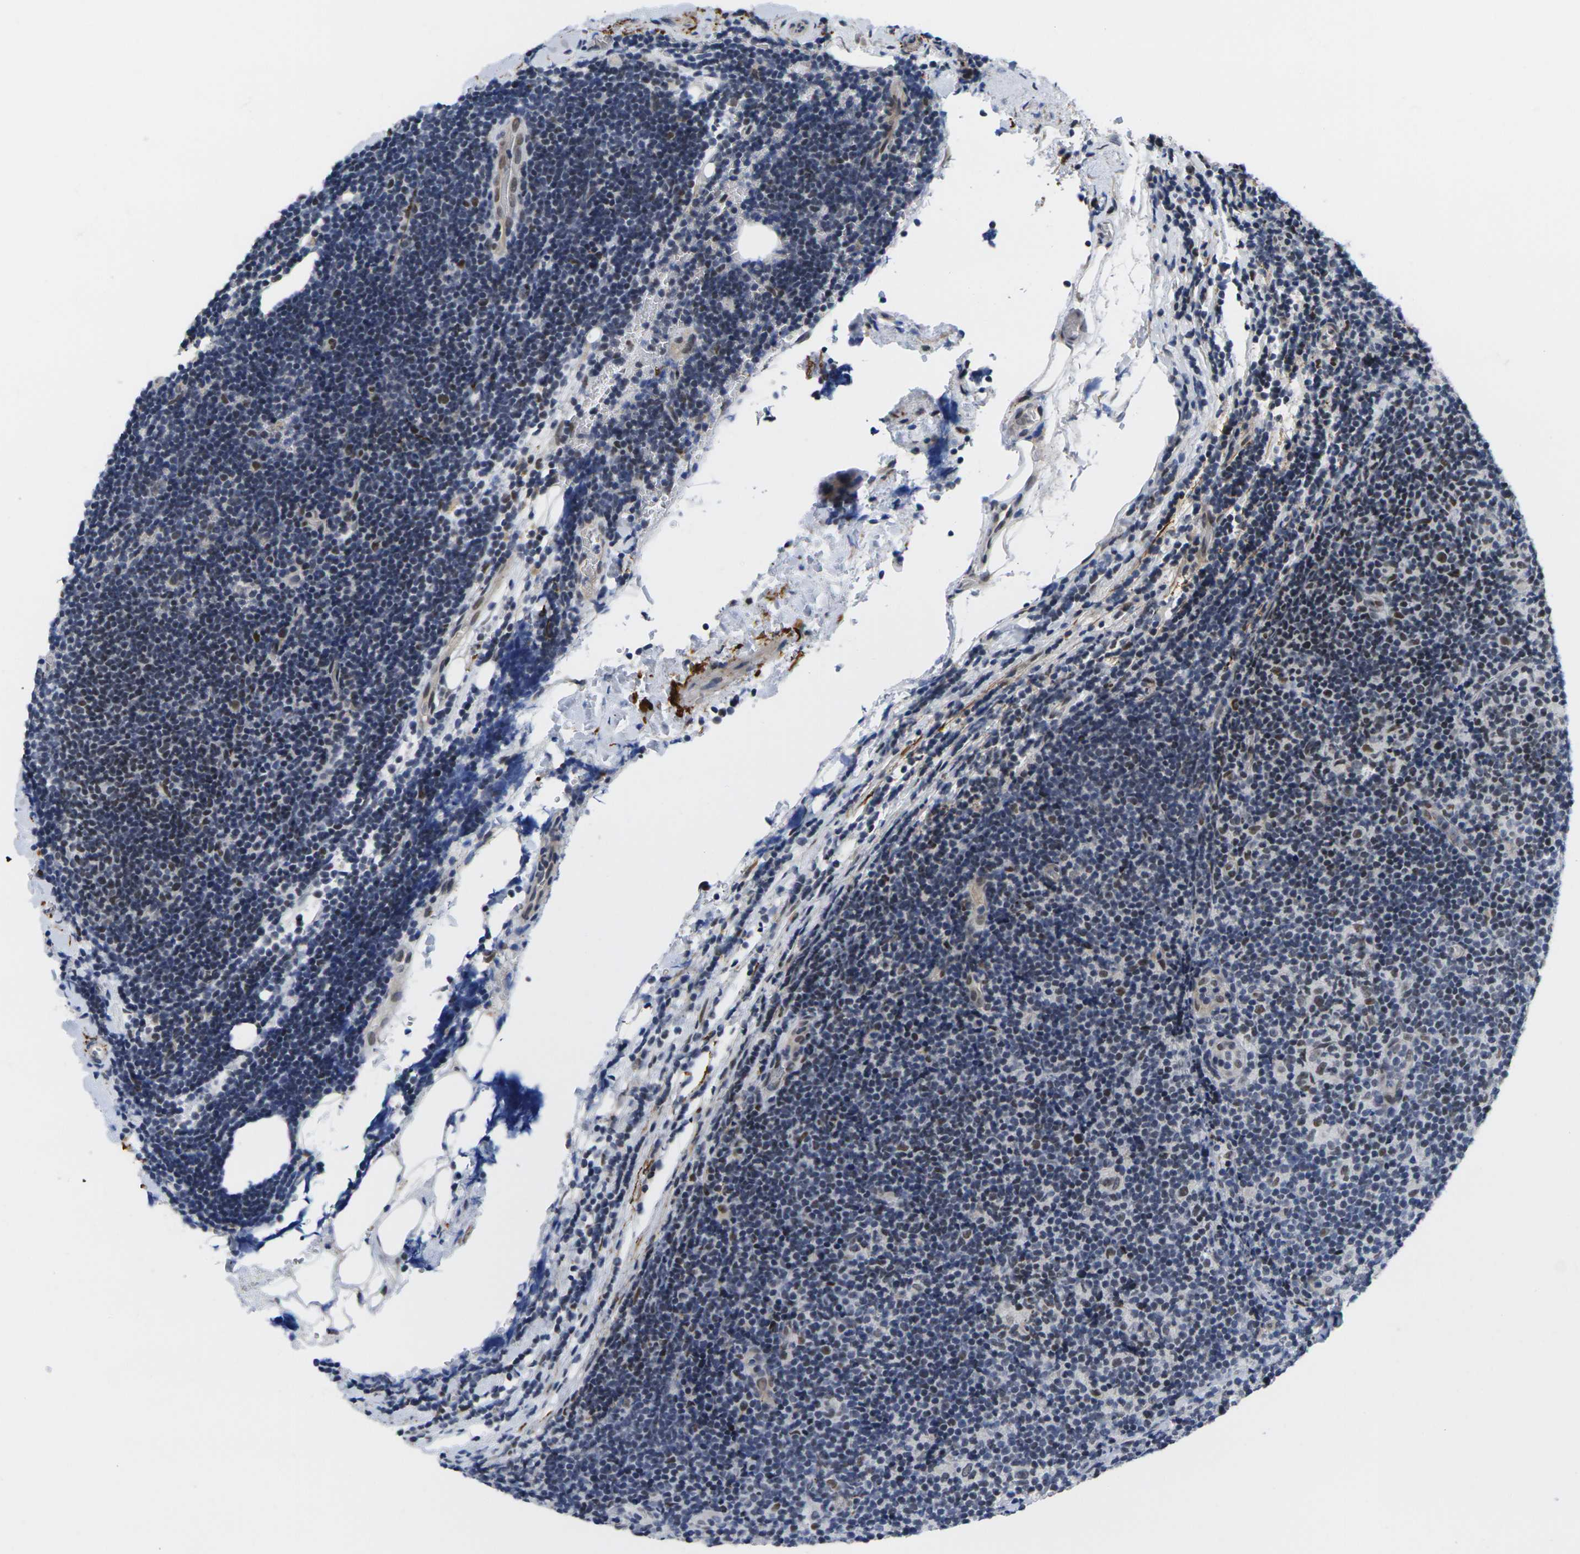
{"staining": {"intensity": "moderate", "quantity": "25%-75%", "location": "nuclear"}, "tissue": "lymphoma", "cell_type": "Tumor cells", "image_type": "cancer", "snomed": [{"axis": "morphology", "description": "Malignant lymphoma, non-Hodgkin's type, Low grade"}, {"axis": "topography", "description": "Lymph node"}], "caption": "Moderate nuclear positivity is appreciated in approximately 25%-75% of tumor cells in malignant lymphoma, non-Hodgkin's type (low-grade). (DAB (3,3'-diaminobenzidine) = brown stain, brightfield microscopy at high magnification).", "gene": "RBM7", "patient": {"sex": "male", "age": 83}}